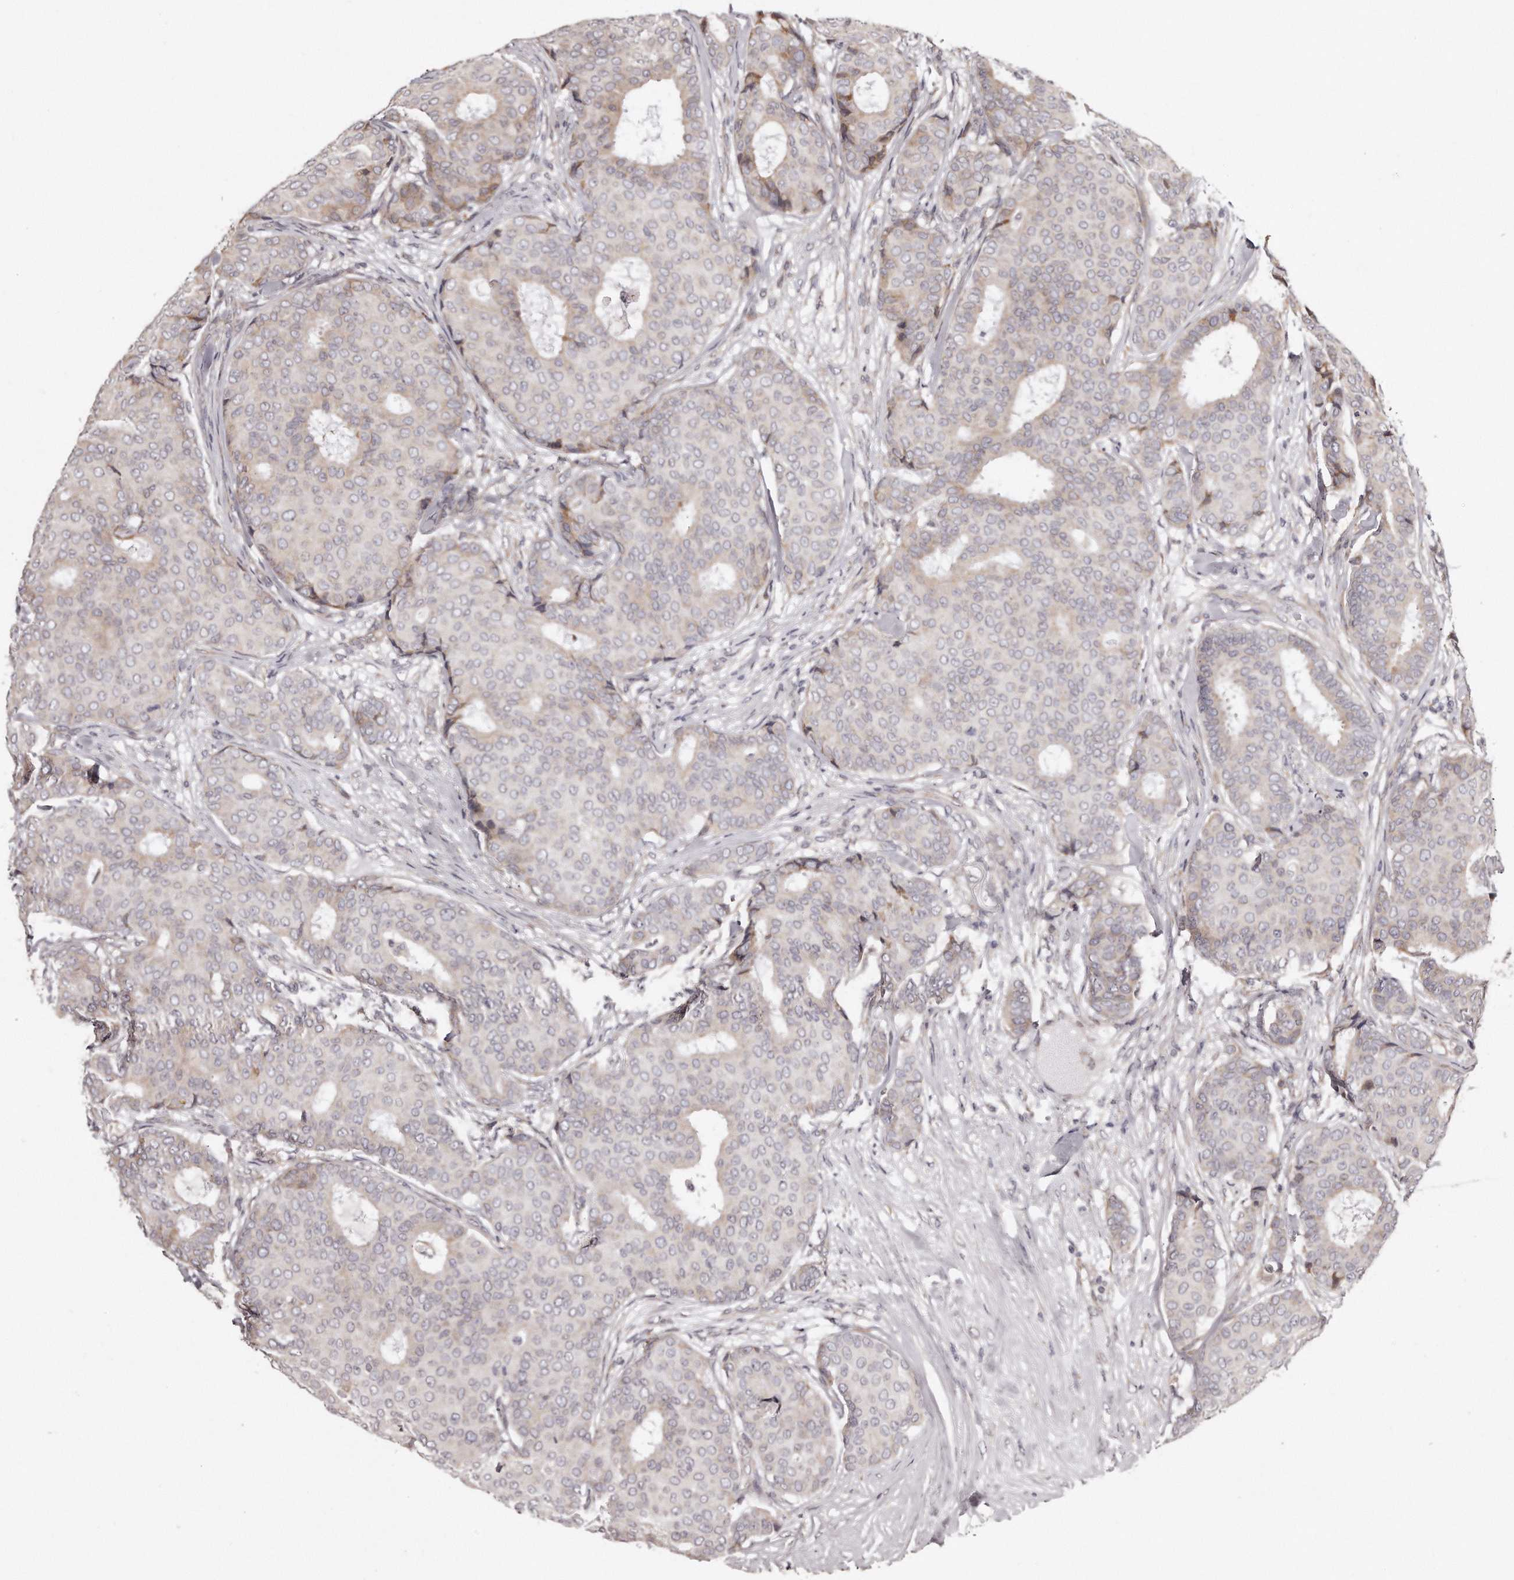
{"staining": {"intensity": "weak", "quantity": "<25%", "location": "cytoplasmic/membranous"}, "tissue": "breast cancer", "cell_type": "Tumor cells", "image_type": "cancer", "snomed": [{"axis": "morphology", "description": "Duct carcinoma"}, {"axis": "topography", "description": "Breast"}], "caption": "Immunohistochemistry histopathology image of human breast invasive ductal carcinoma stained for a protein (brown), which shows no positivity in tumor cells. The staining was performed using DAB to visualize the protein expression in brown, while the nuclei were stained in blue with hematoxylin (Magnification: 20x).", "gene": "TRAPPC14", "patient": {"sex": "female", "age": 75}}